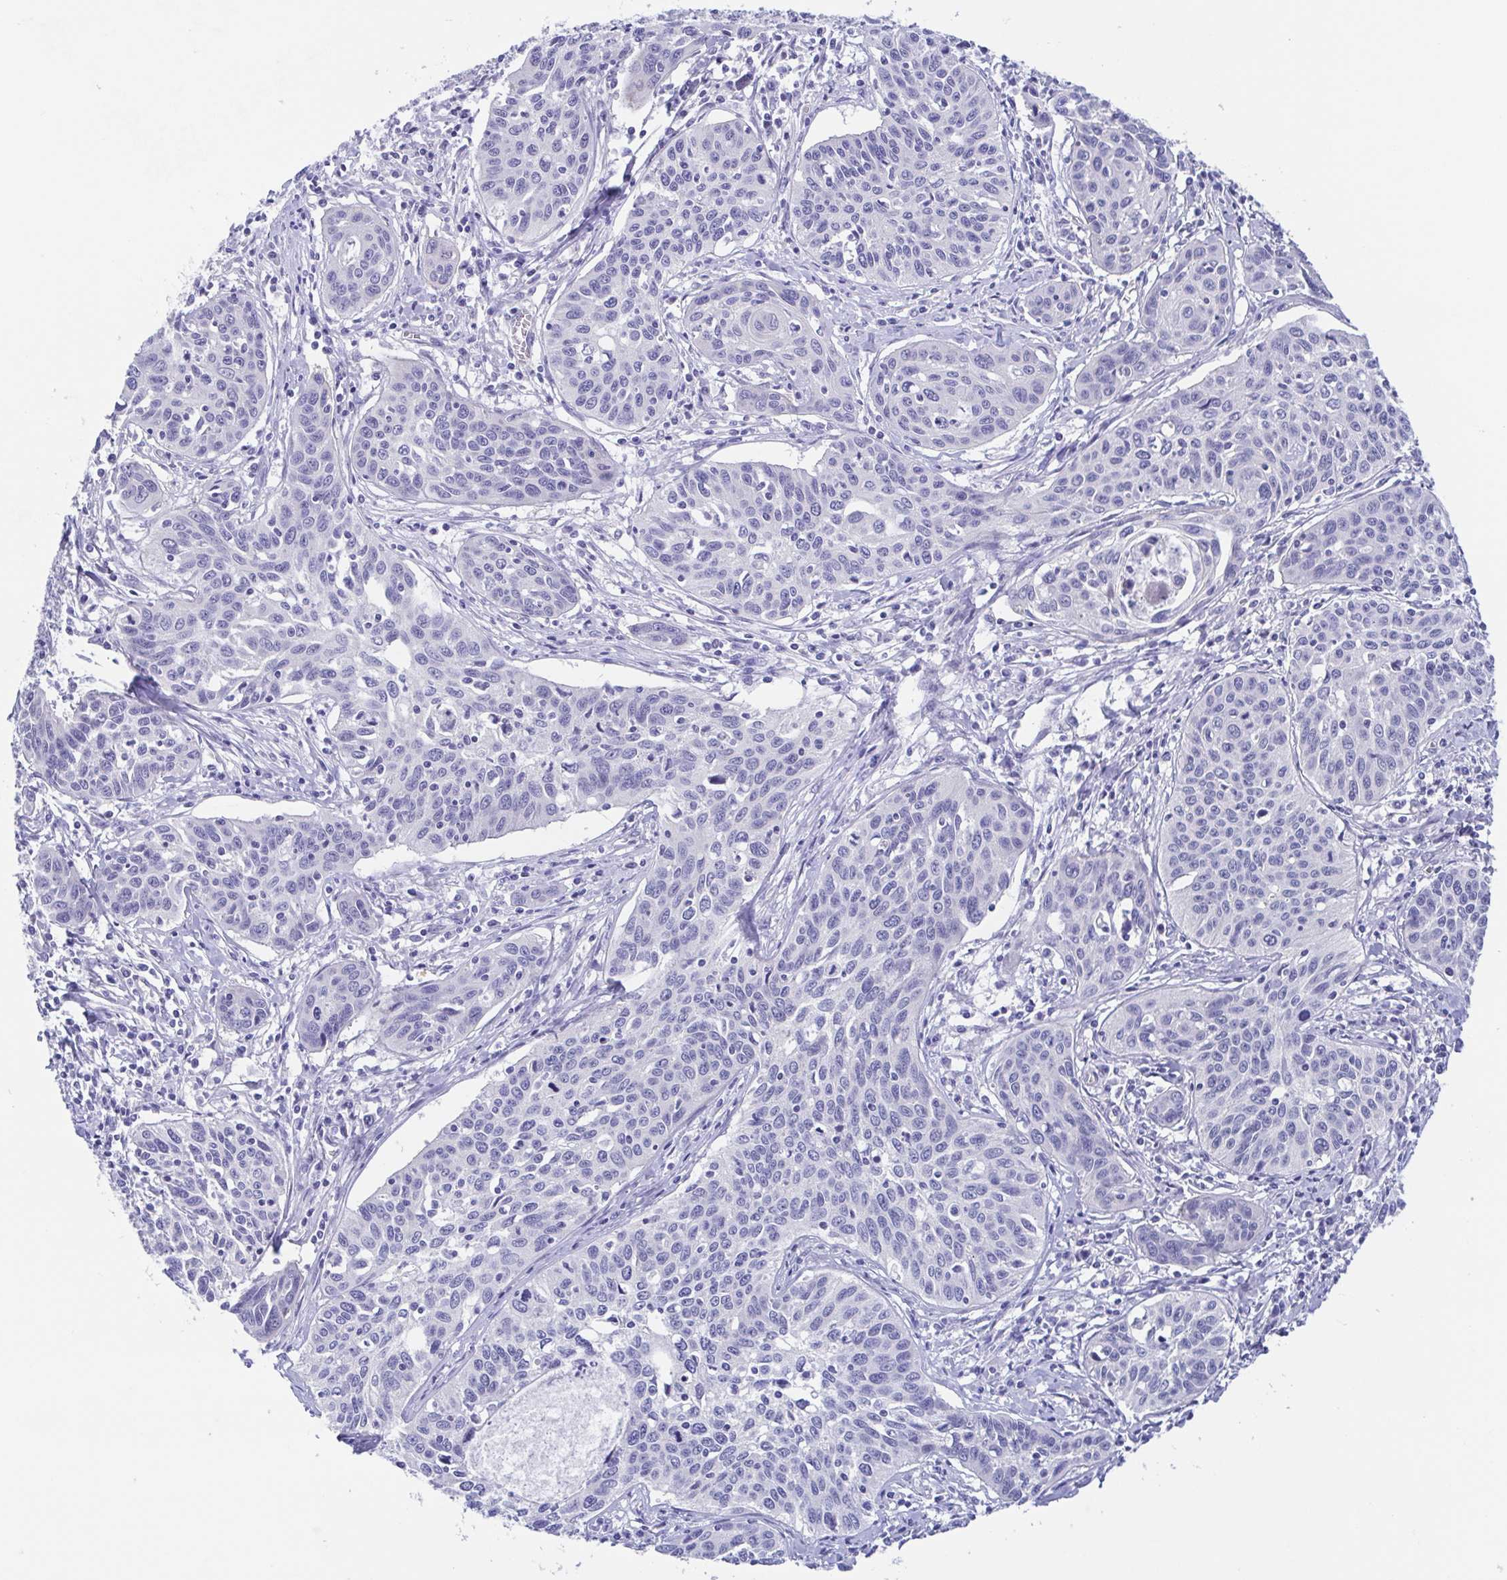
{"staining": {"intensity": "negative", "quantity": "none", "location": "none"}, "tissue": "cervical cancer", "cell_type": "Tumor cells", "image_type": "cancer", "snomed": [{"axis": "morphology", "description": "Squamous cell carcinoma, NOS"}, {"axis": "topography", "description": "Cervix"}], "caption": "Immunohistochemistry image of neoplastic tissue: squamous cell carcinoma (cervical) stained with DAB displays no significant protein positivity in tumor cells.", "gene": "TEX12", "patient": {"sex": "female", "age": 31}}